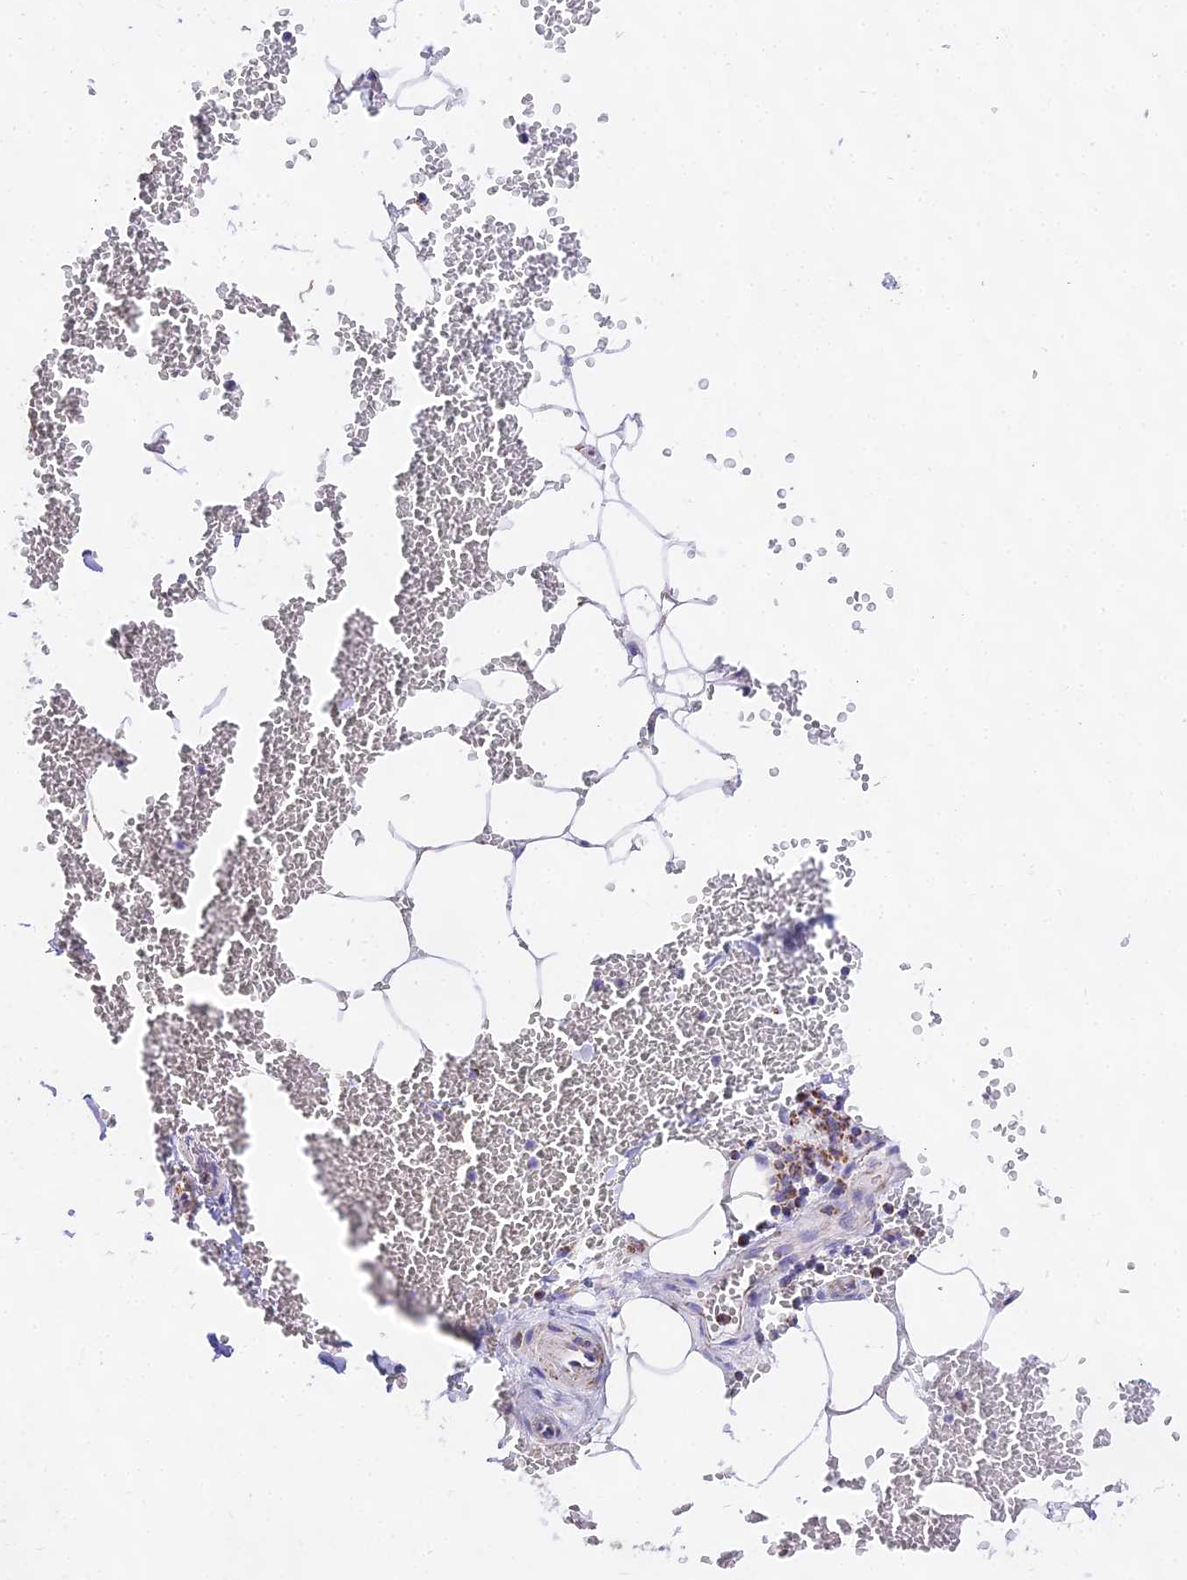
{"staining": {"intensity": "moderate", "quantity": "25%-75%", "location": "cytoplasmic/membranous"}, "tissue": "adipose tissue", "cell_type": "Adipocytes", "image_type": "normal", "snomed": [{"axis": "morphology", "description": "Normal tissue, NOS"}, {"axis": "topography", "description": "Adipose tissue"}, {"axis": "topography", "description": "Peripheral nerve tissue"}], "caption": "IHC image of benign adipose tissue stained for a protein (brown), which demonstrates medium levels of moderate cytoplasmic/membranous positivity in approximately 25%-75% of adipocytes.", "gene": "ATP5PD", "patient": {"sex": "male", "age": 52}}